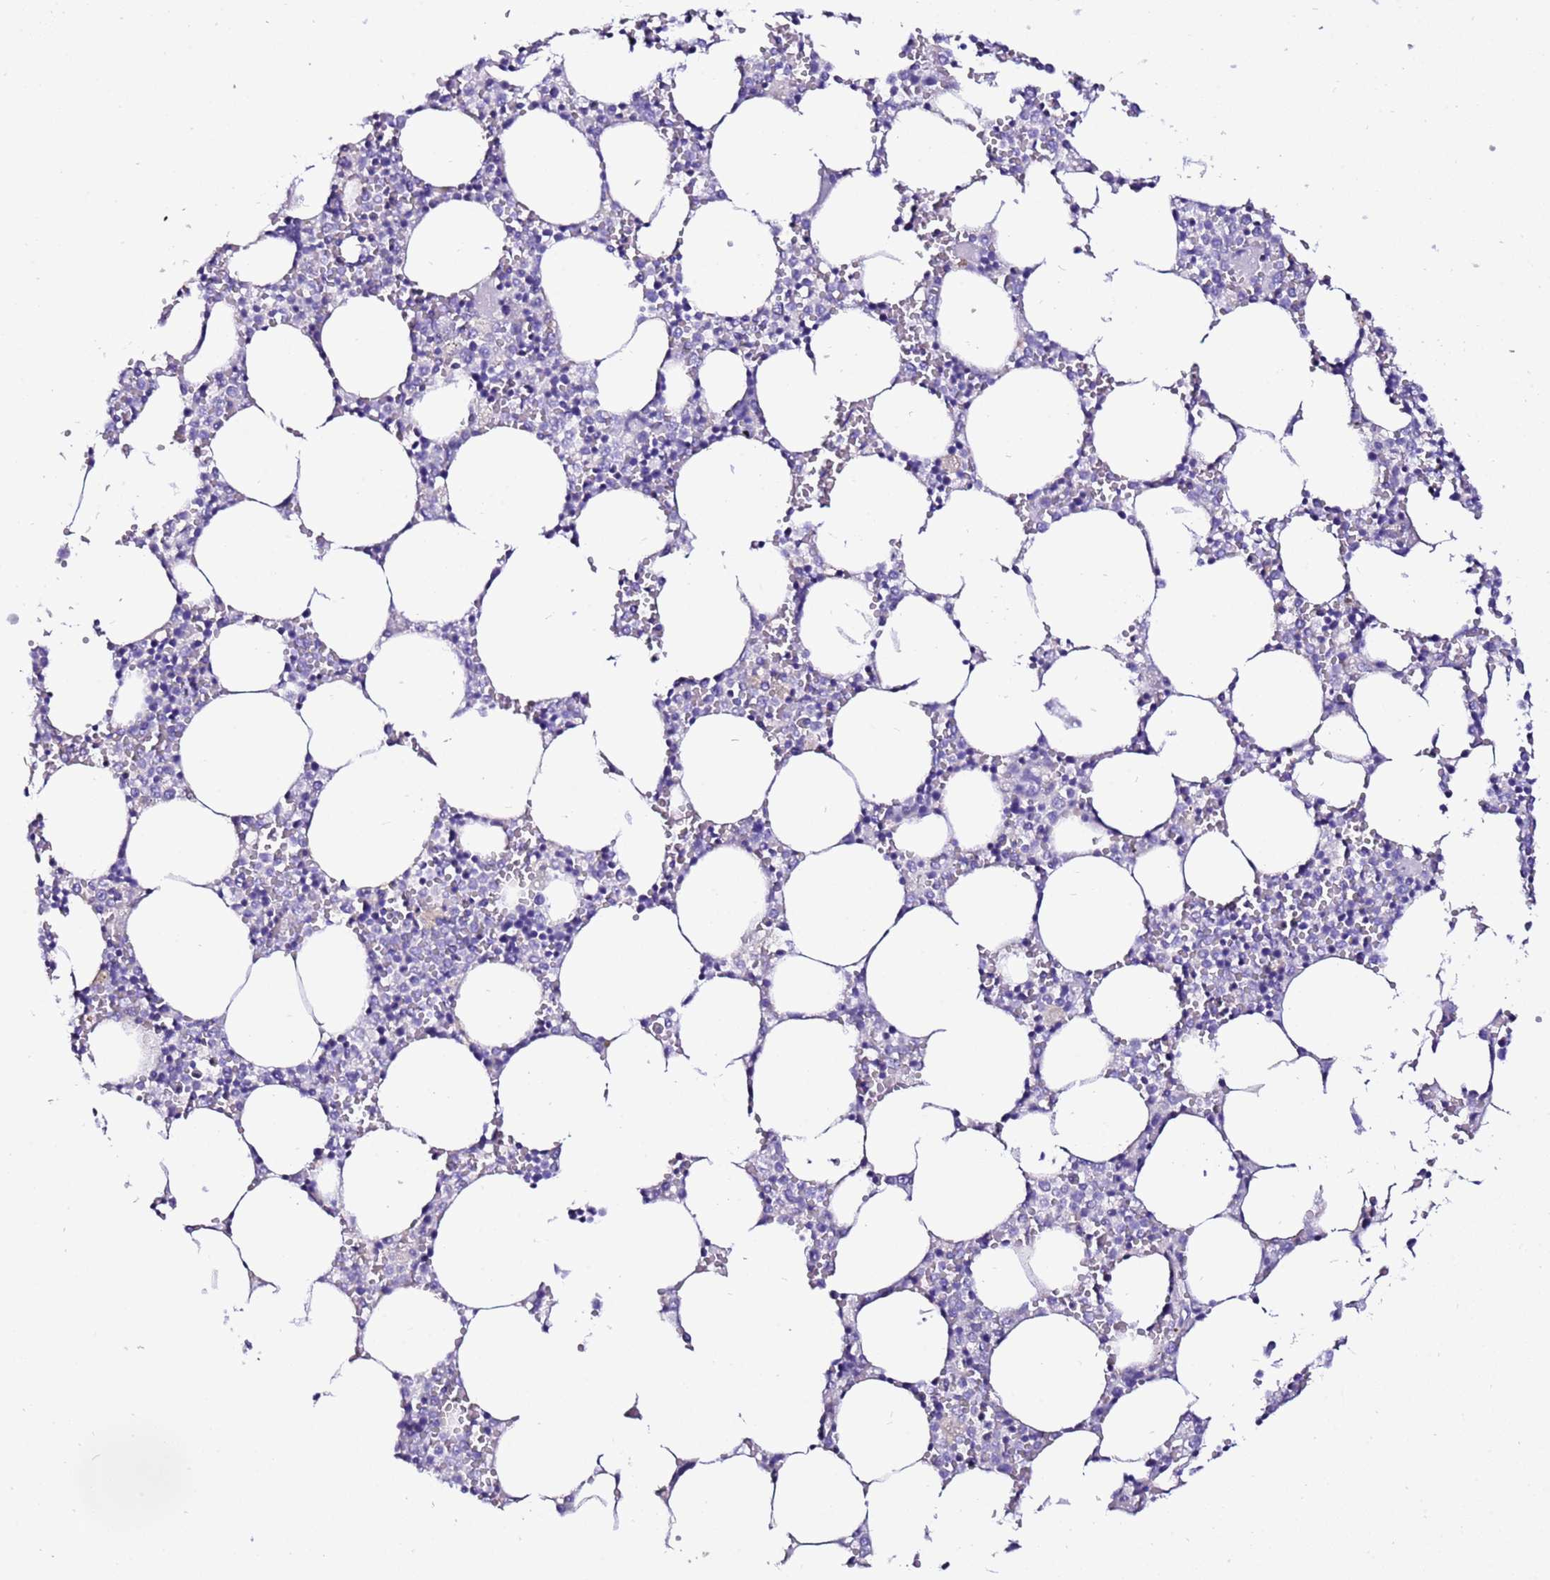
{"staining": {"intensity": "negative", "quantity": "none", "location": "none"}, "tissue": "bone marrow", "cell_type": "Hematopoietic cells", "image_type": "normal", "snomed": [{"axis": "morphology", "description": "Normal tissue, NOS"}, {"axis": "topography", "description": "Bone marrow"}], "caption": "Protein analysis of unremarkable bone marrow shows no significant expression in hematopoietic cells. The staining is performed using DAB (3,3'-diaminobenzidine) brown chromogen with nuclei counter-stained in using hematoxylin.", "gene": "MYBPC3", "patient": {"sex": "female", "age": 64}}